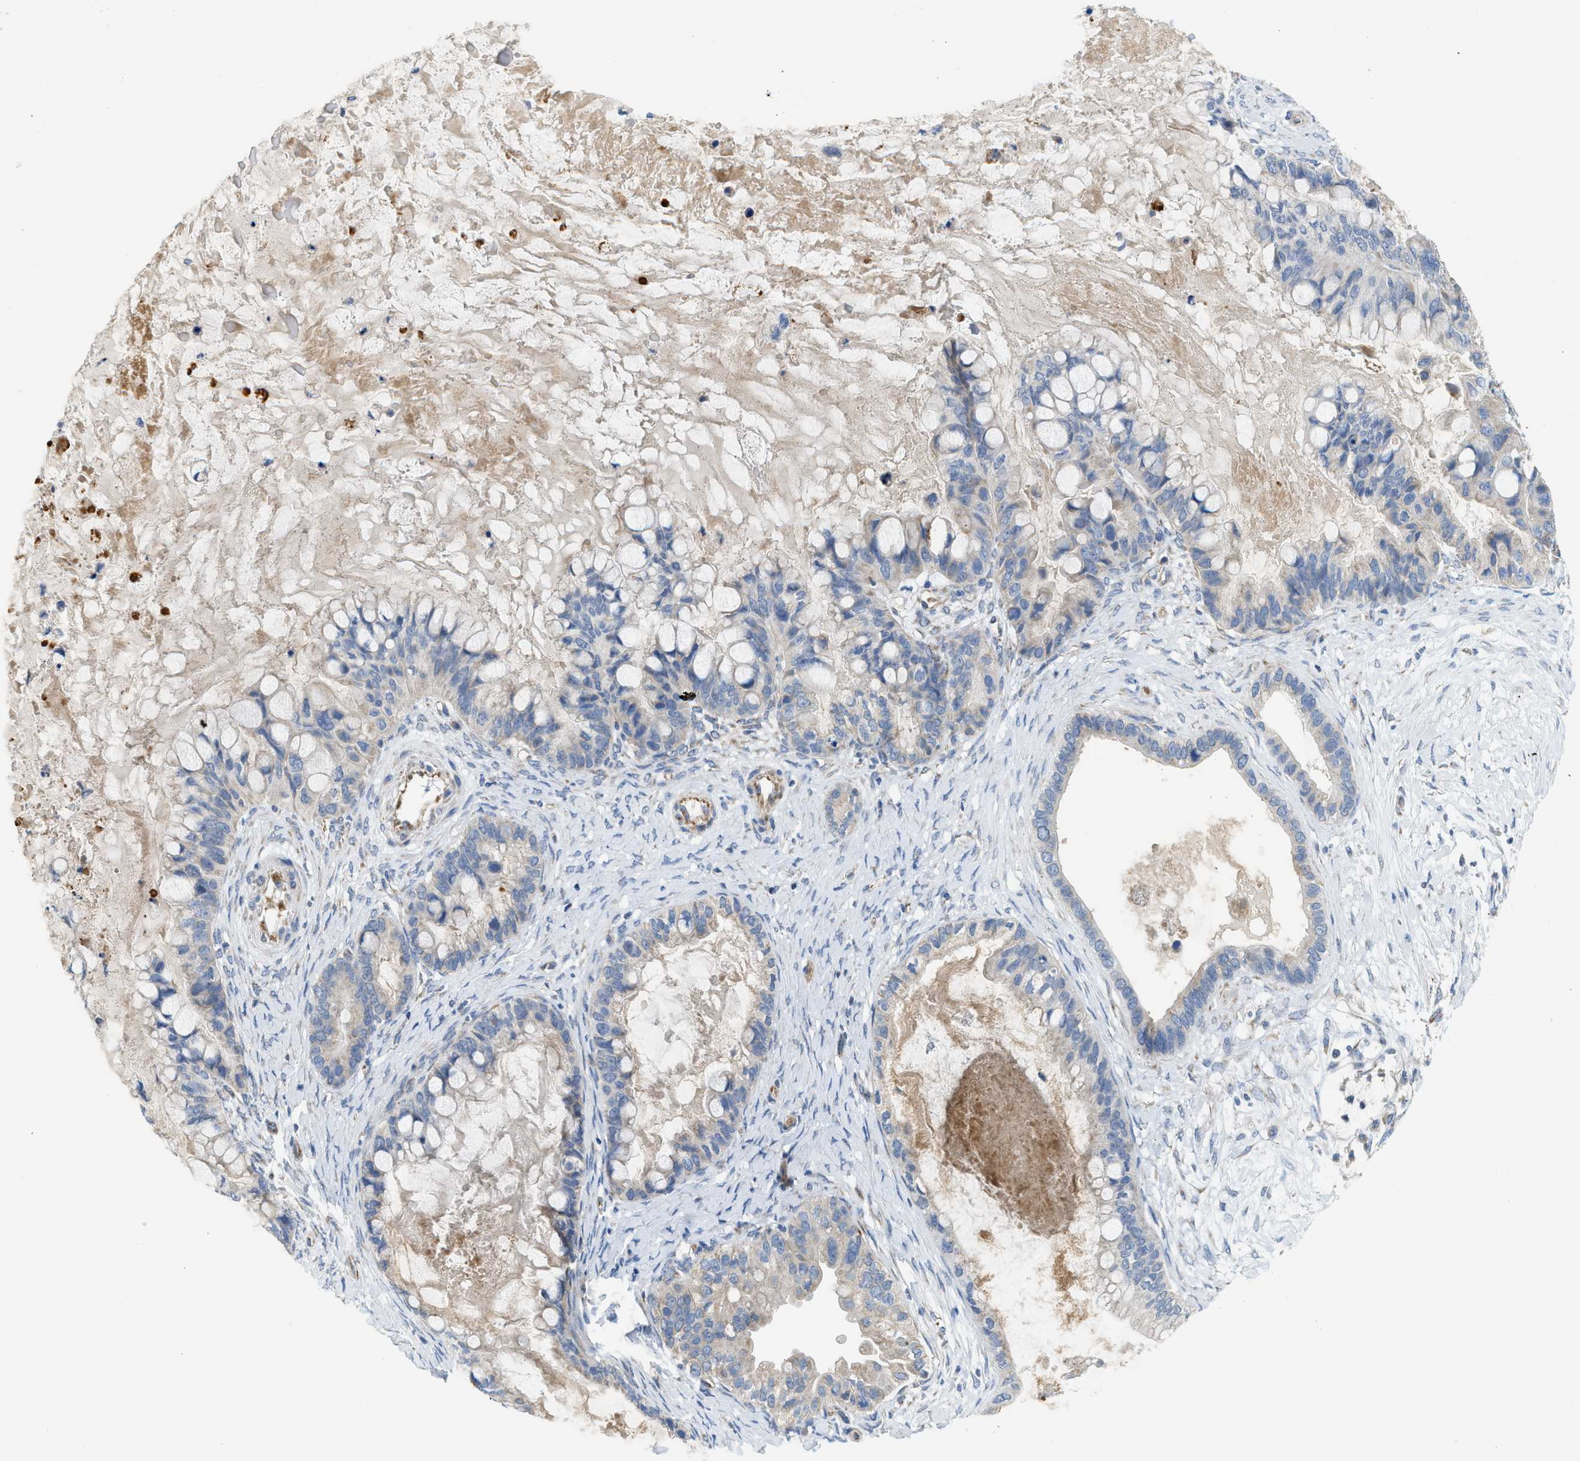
{"staining": {"intensity": "weak", "quantity": "25%-75%", "location": "cytoplasmic/membranous"}, "tissue": "ovarian cancer", "cell_type": "Tumor cells", "image_type": "cancer", "snomed": [{"axis": "morphology", "description": "Cystadenocarcinoma, mucinous, NOS"}, {"axis": "topography", "description": "Ovary"}], "caption": "A brown stain shows weak cytoplasmic/membranous staining of a protein in human ovarian mucinous cystadenocarcinoma tumor cells.", "gene": "GOT2", "patient": {"sex": "female", "age": 80}}